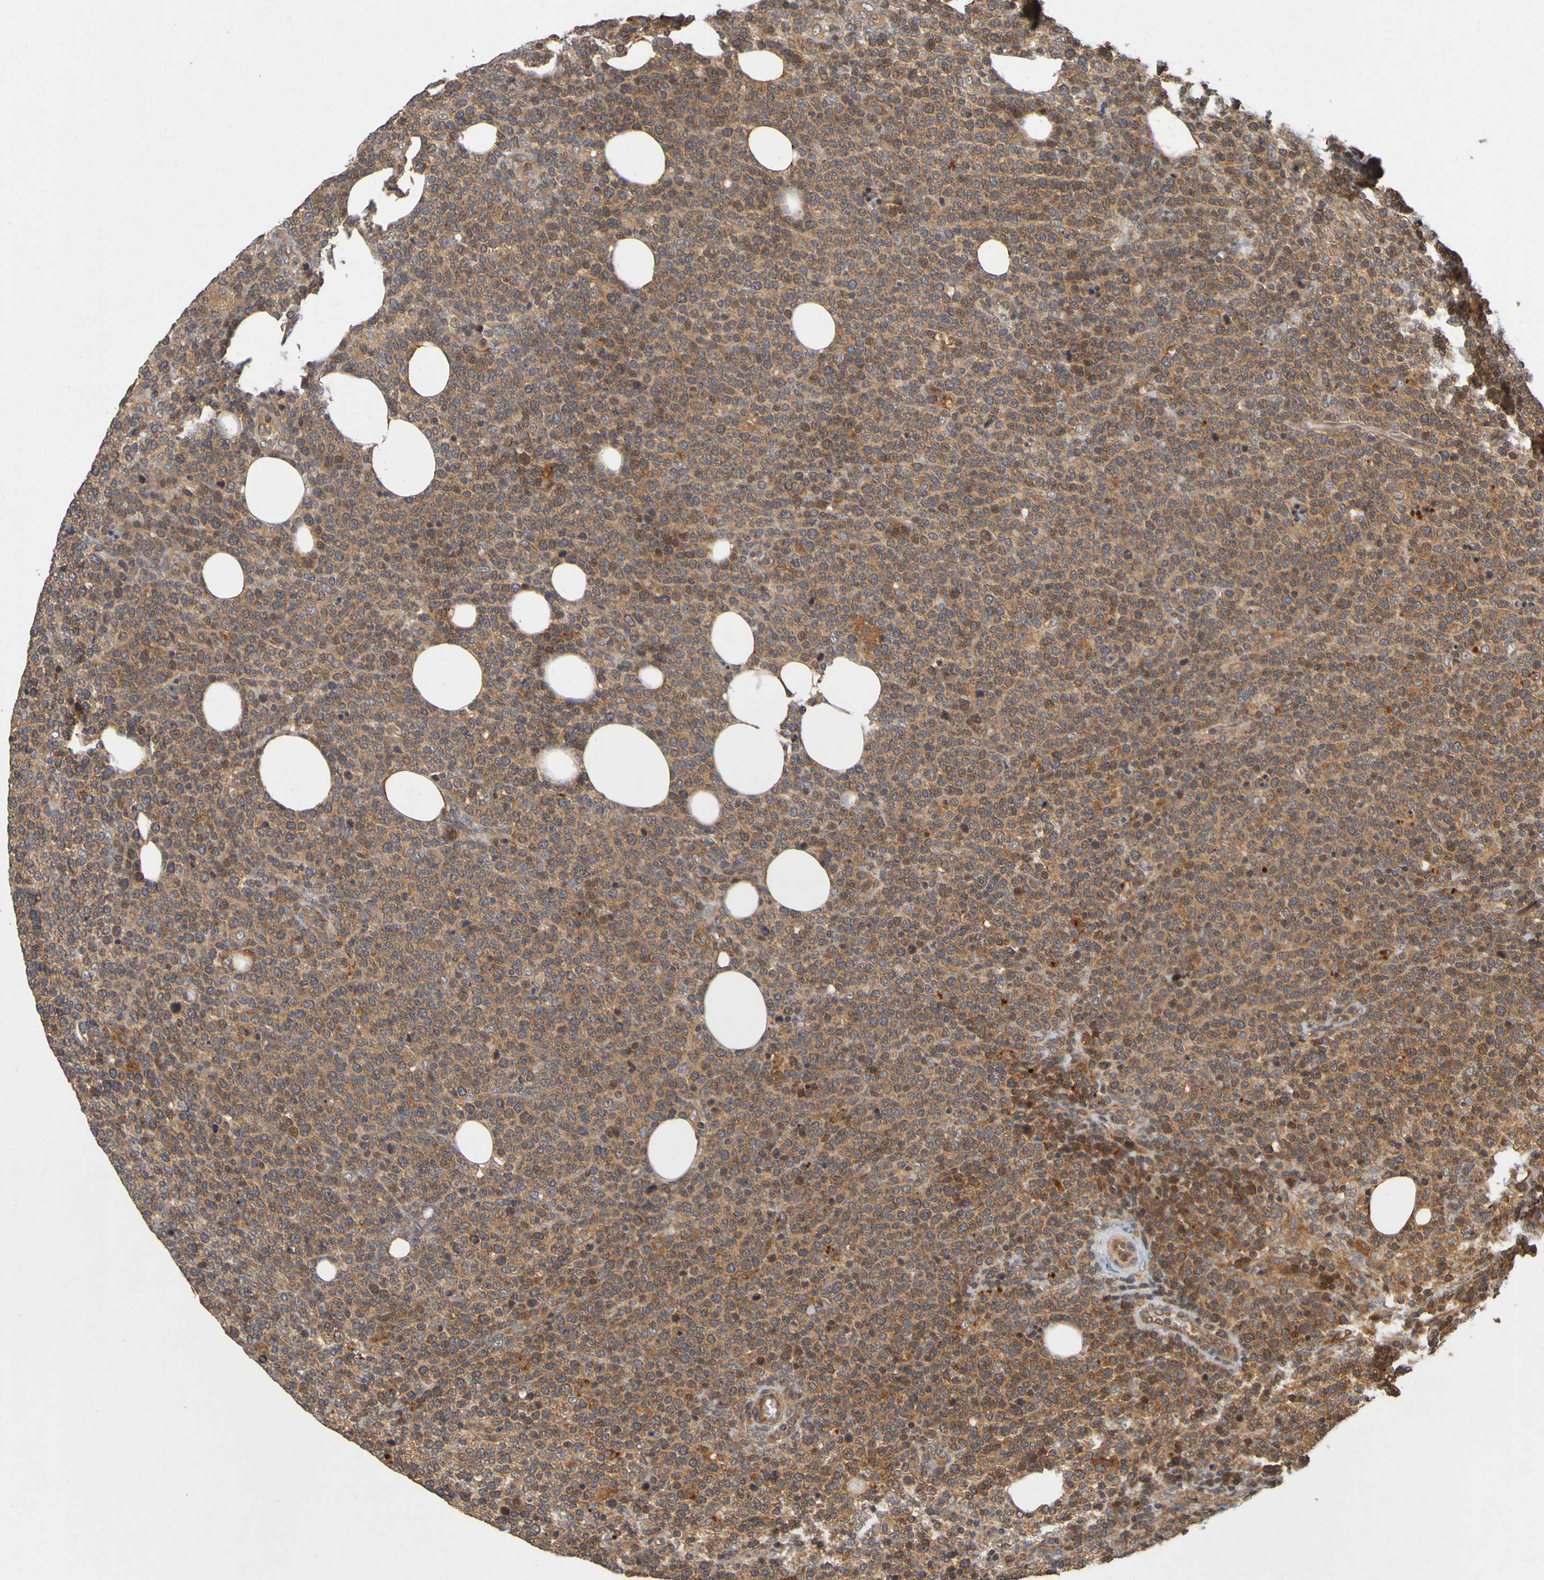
{"staining": {"intensity": "moderate", "quantity": "25%-75%", "location": "cytoplasmic/membranous"}, "tissue": "lymphoma", "cell_type": "Tumor cells", "image_type": "cancer", "snomed": [{"axis": "morphology", "description": "Malignant lymphoma, non-Hodgkin's type, High grade"}, {"axis": "topography", "description": "Lymph node"}], "caption": "Approximately 25%-75% of tumor cells in human malignant lymphoma, non-Hodgkin's type (high-grade) show moderate cytoplasmic/membranous protein staining as visualized by brown immunohistochemical staining.", "gene": "OCRL", "patient": {"sex": "male", "age": 61}}